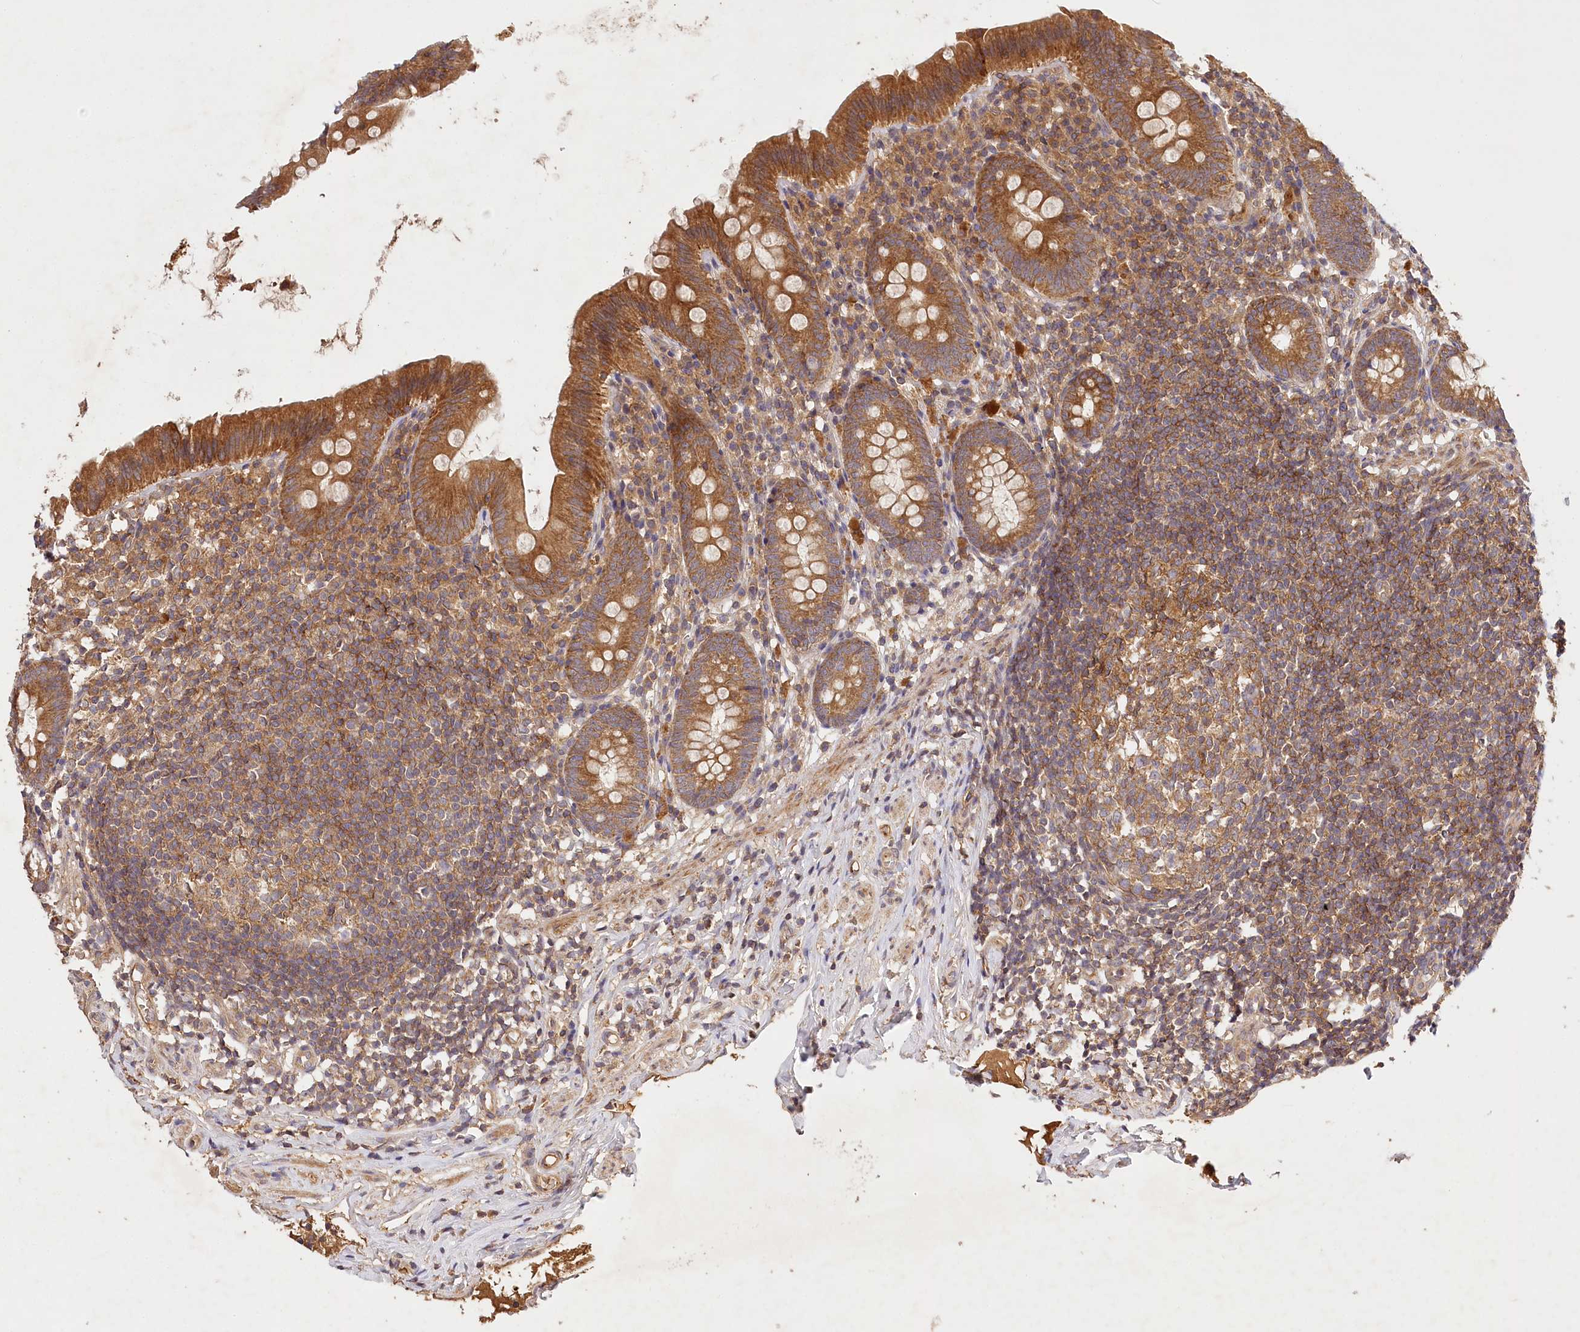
{"staining": {"intensity": "strong", "quantity": ">75%", "location": "cytoplasmic/membranous"}, "tissue": "appendix", "cell_type": "Glandular cells", "image_type": "normal", "snomed": [{"axis": "morphology", "description": "Normal tissue, NOS"}, {"axis": "topography", "description": "Appendix"}], "caption": "DAB immunohistochemical staining of unremarkable human appendix displays strong cytoplasmic/membranous protein positivity in approximately >75% of glandular cells.", "gene": "LSS", "patient": {"sex": "male", "age": 52}}